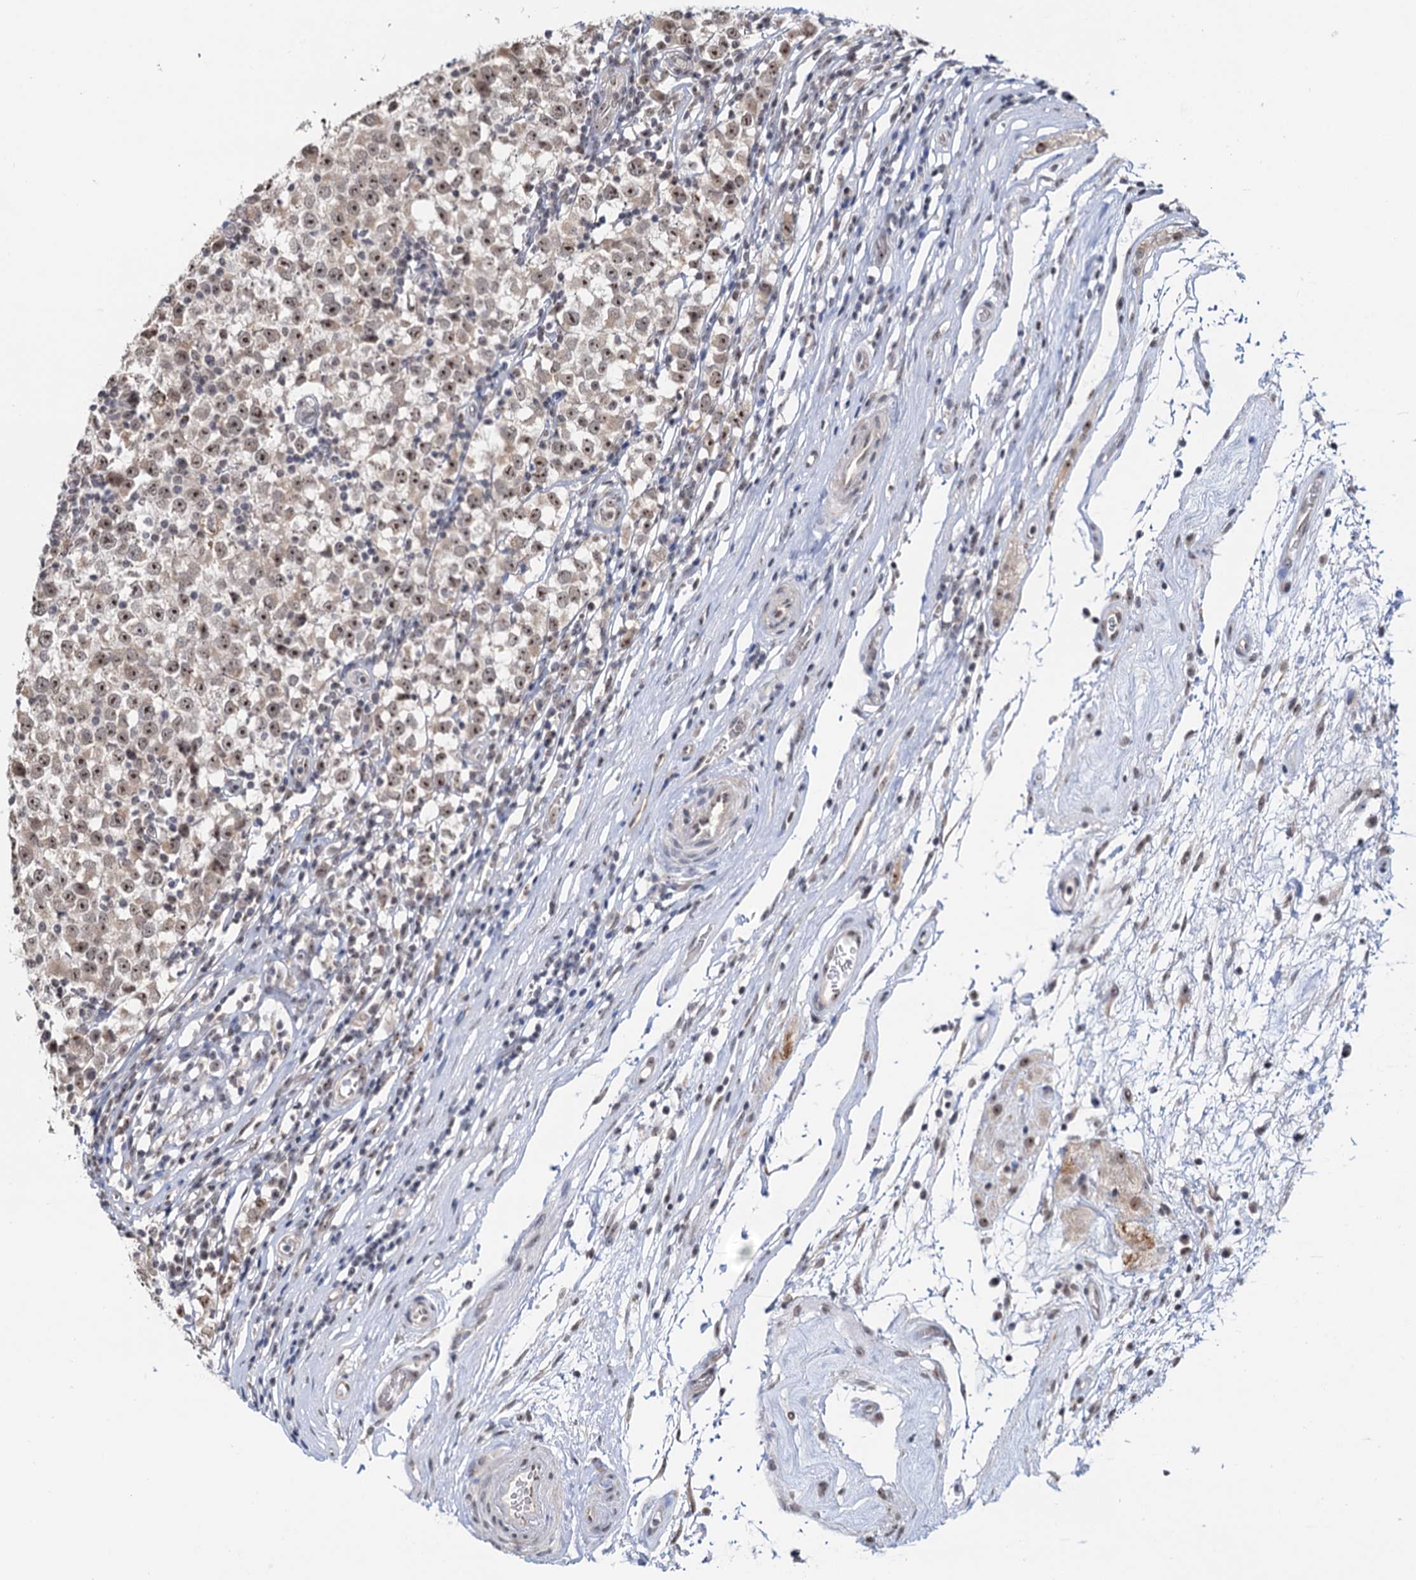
{"staining": {"intensity": "moderate", "quantity": ">75%", "location": "nuclear"}, "tissue": "testis cancer", "cell_type": "Tumor cells", "image_type": "cancer", "snomed": [{"axis": "morphology", "description": "Seminoma, NOS"}, {"axis": "topography", "description": "Testis"}], "caption": "Brown immunohistochemical staining in human seminoma (testis) shows moderate nuclear positivity in about >75% of tumor cells. (IHC, brightfield microscopy, high magnification).", "gene": "NAT10", "patient": {"sex": "male", "age": 65}}